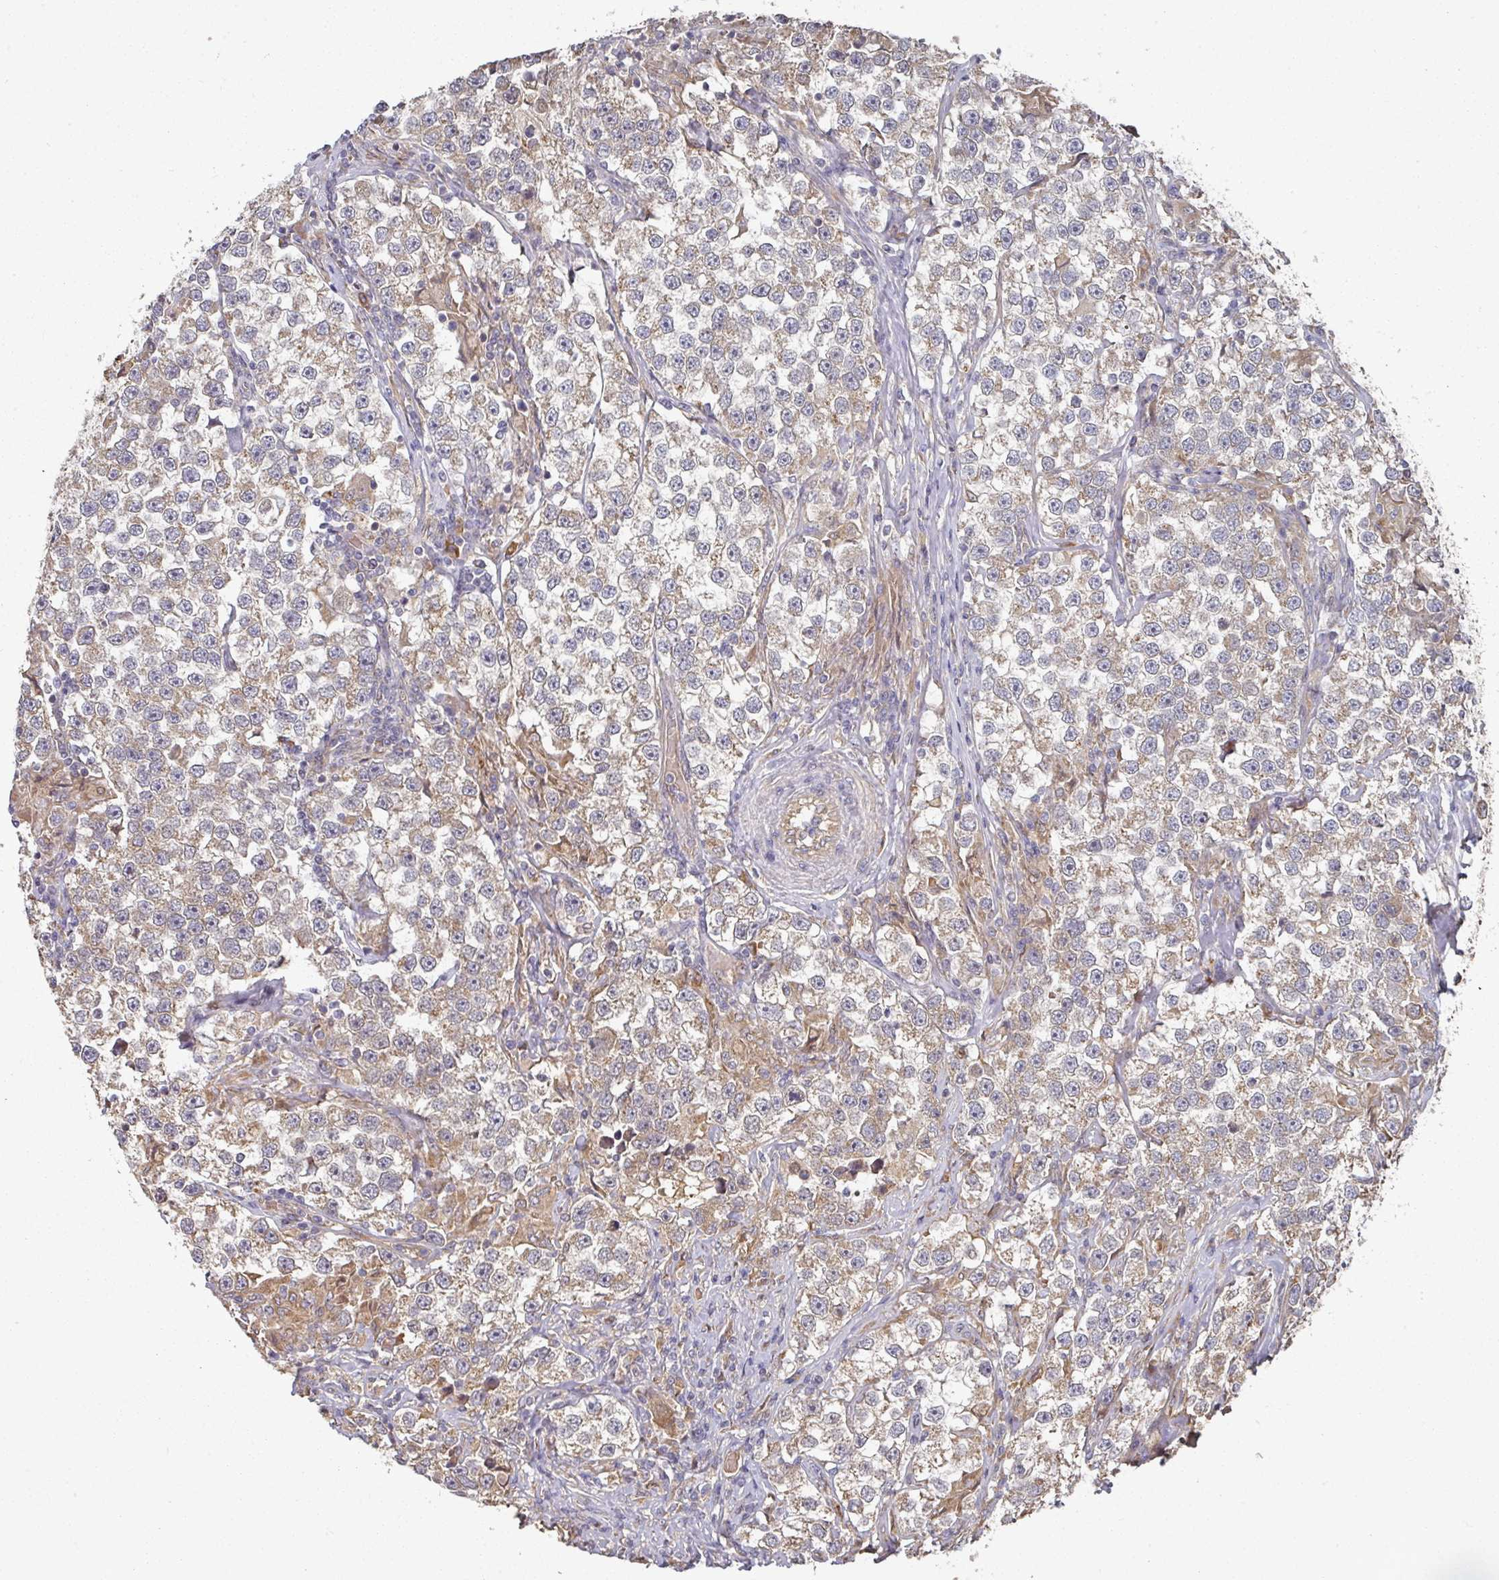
{"staining": {"intensity": "moderate", "quantity": "25%-75%", "location": "cytoplasmic/membranous"}, "tissue": "testis cancer", "cell_type": "Tumor cells", "image_type": "cancer", "snomed": [{"axis": "morphology", "description": "Seminoma, NOS"}, {"axis": "topography", "description": "Testis"}], "caption": "Moderate cytoplasmic/membranous staining for a protein is present in about 25%-75% of tumor cells of seminoma (testis) using IHC.", "gene": "EDEM2", "patient": {"sex": "male", "age": 46}}